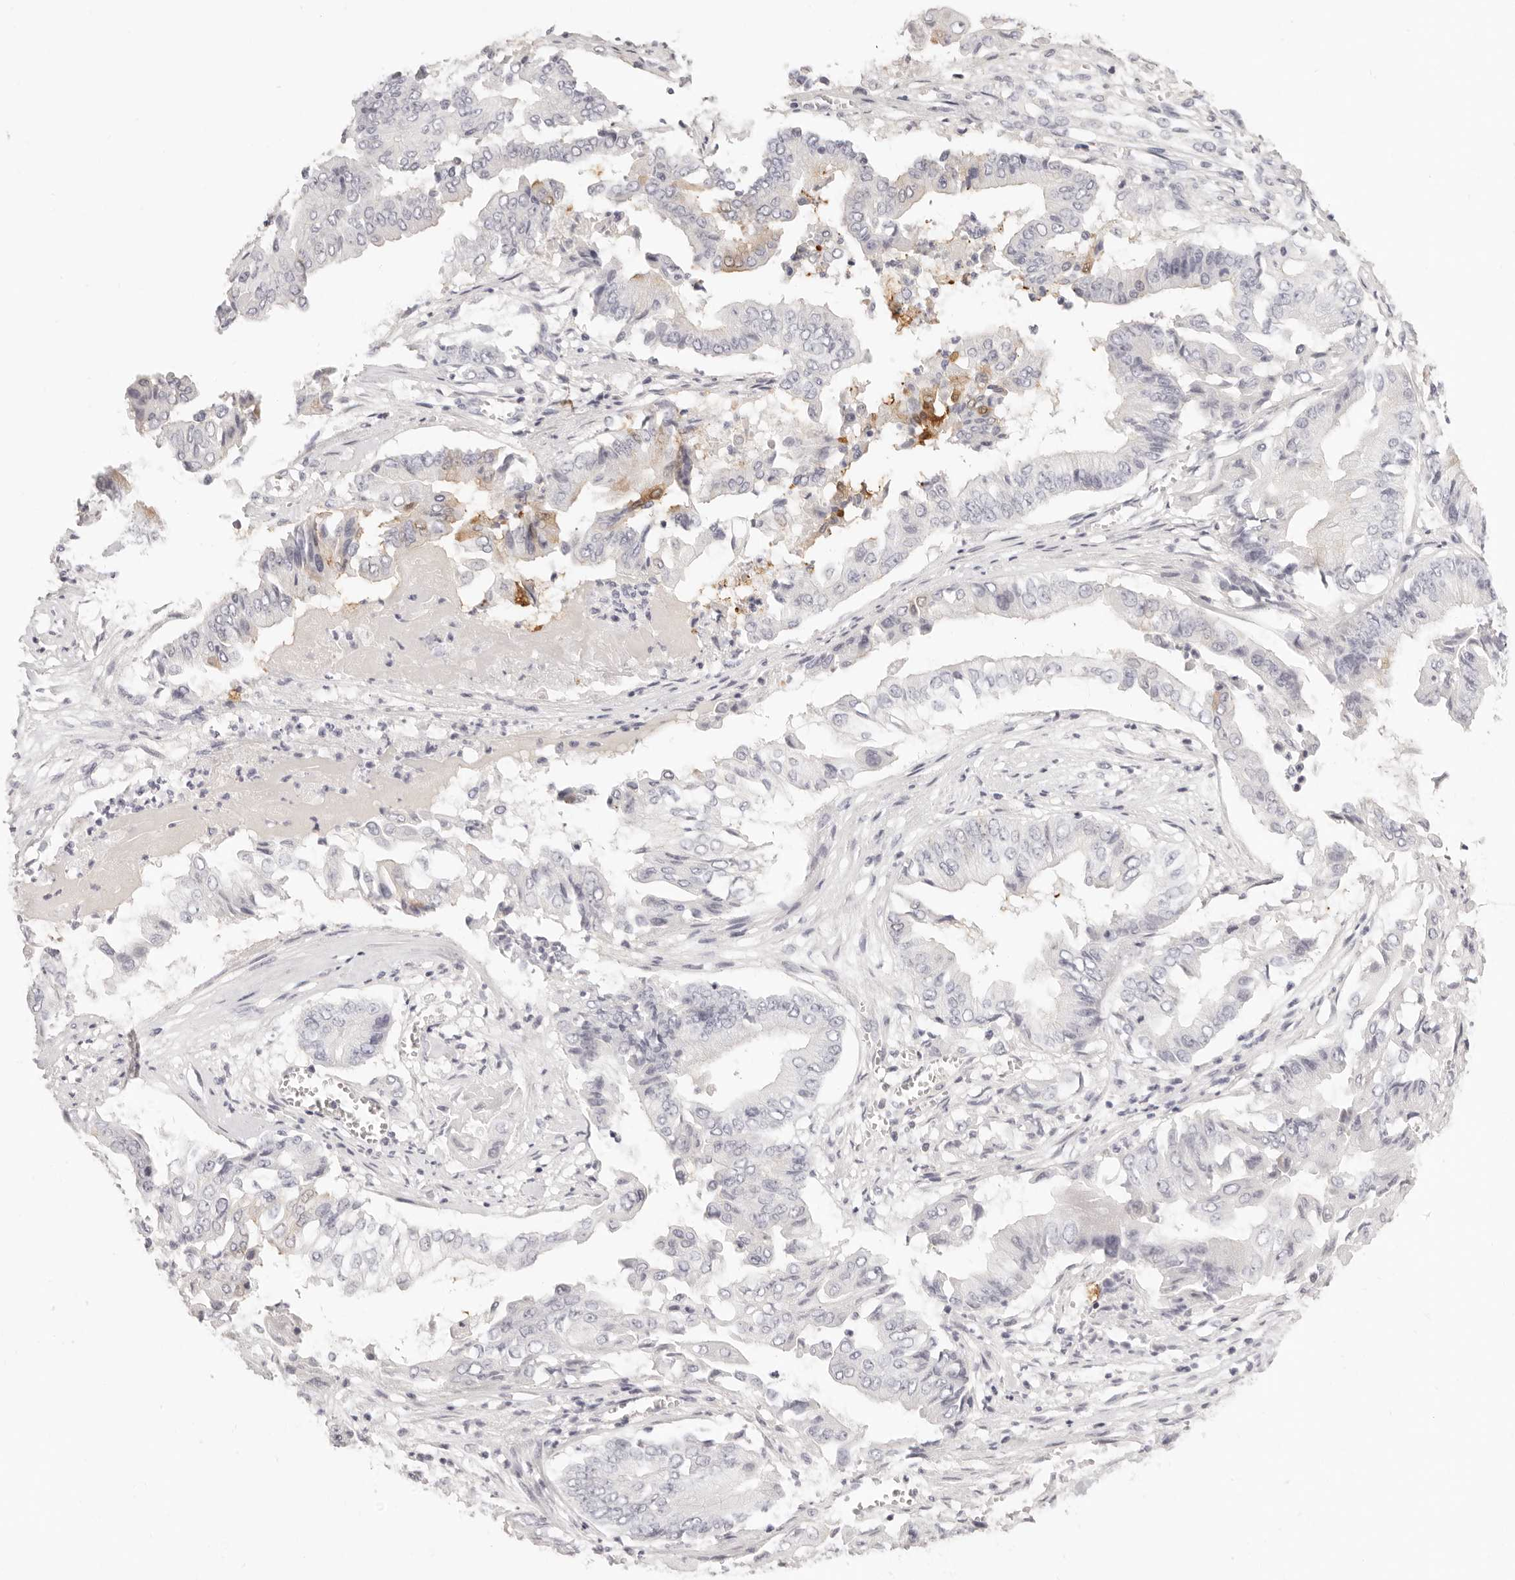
{"staining": {"intensity": "moderate", "quantity": "<25%", "location": "cytoplasmic/membranous"}, "tissue": "pancreatic cancer", "cell_type": "Tumor cells", "image_type": "cancer", "snomed": [{"axis": "morphology", "description": "Adenocarcinoma, NOS"}, {"axis": "topography", "description": "Pancreas"}], "caption": "Brown immunohistochemical staining in human pancreatic cancer displays moderate cytoplasmic/membranous expression in about <25% of tumor cells.", "gene": "FABP1", "patient": {"sex": "female", "age": 77}}